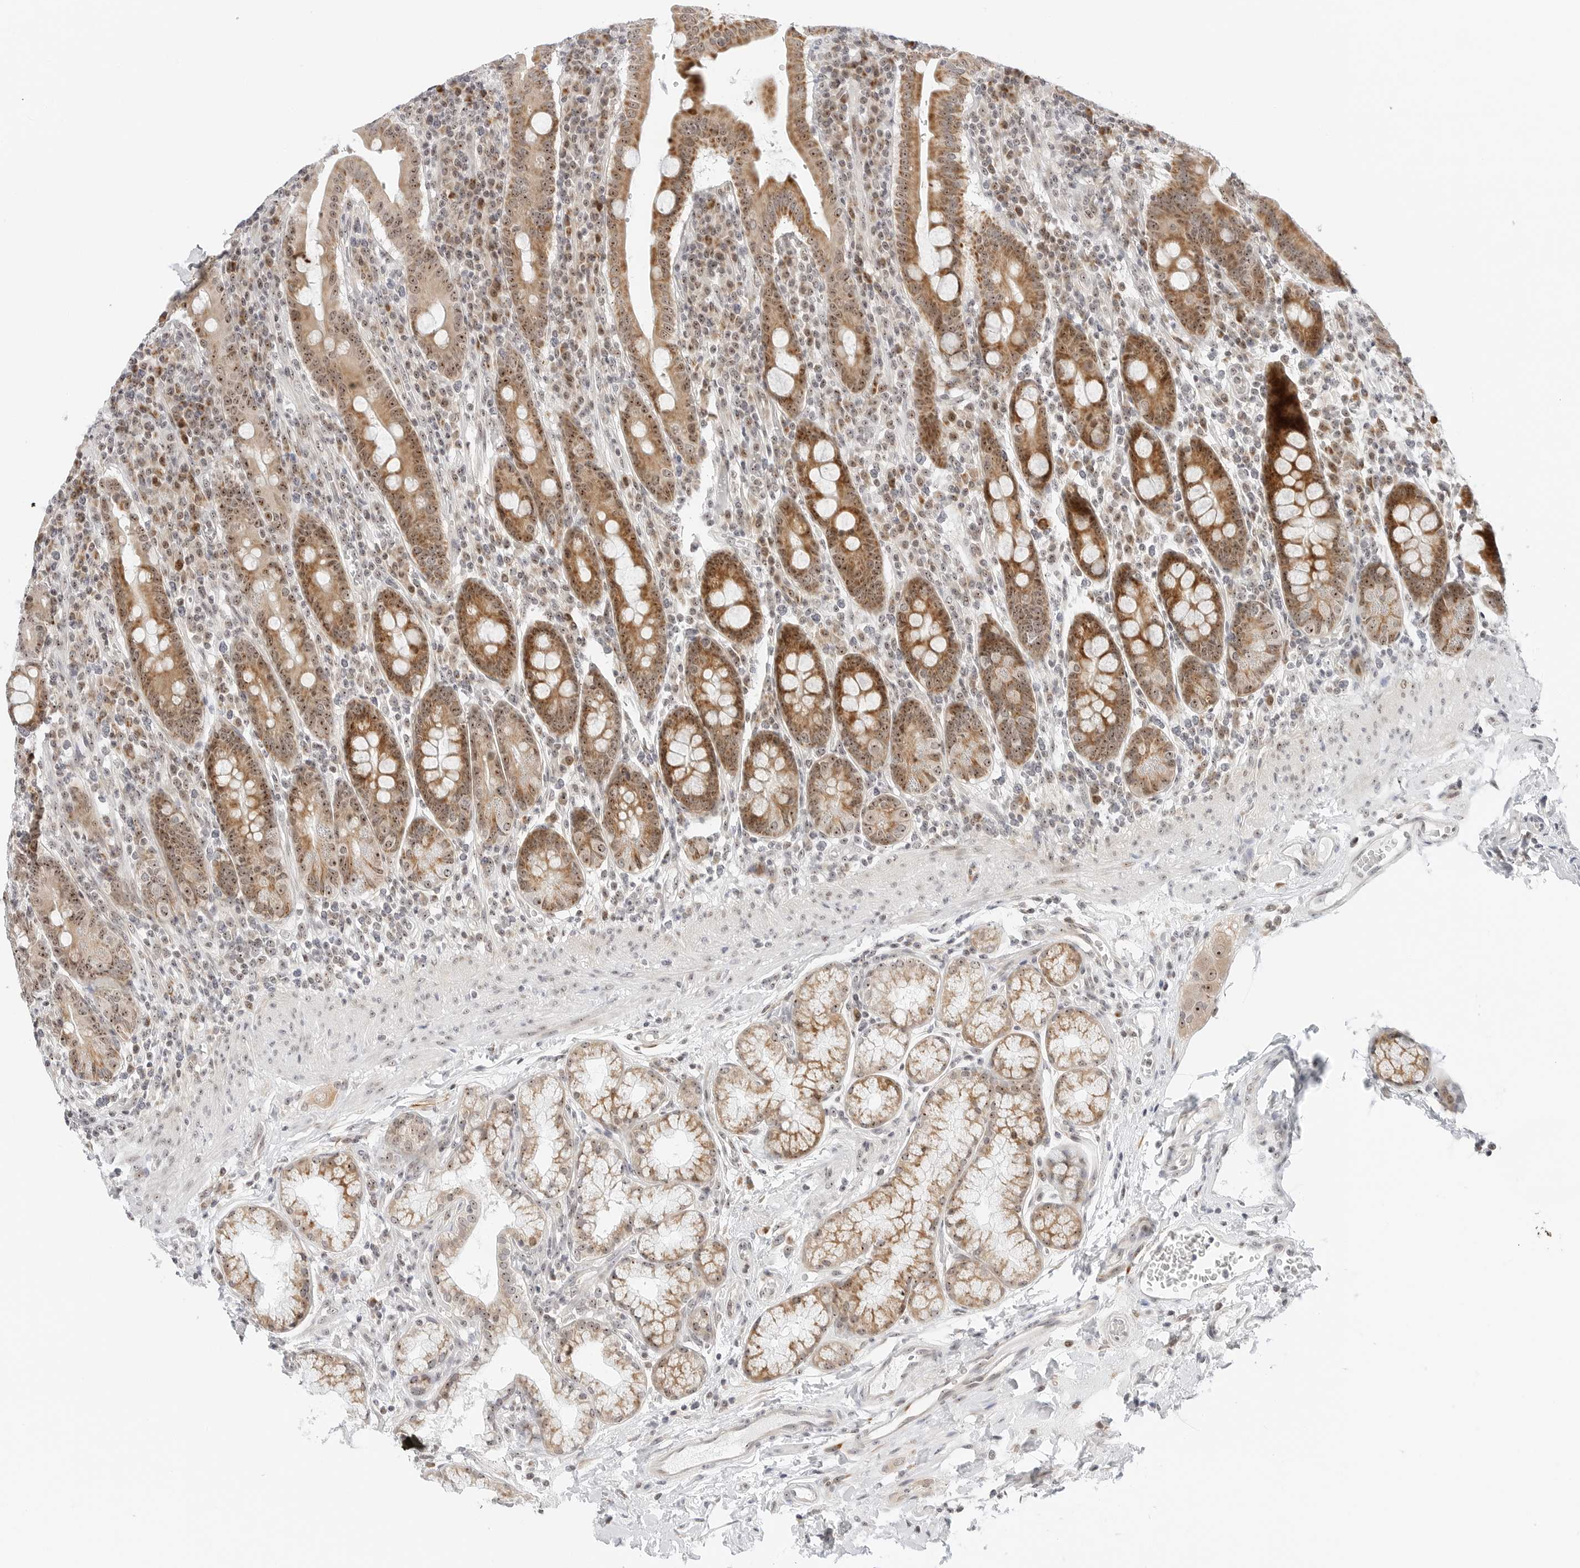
{"staining": {"intensity": "moderate", "quantity": ">75%", "location": "cytoplasmic/membranous,nuclear"}, "tissue": "duodenum", "cell_type": "Glandular cells", "image_type": "normal", "snomed": [{"axis": "morphology", "description": "Normal tissue, NOS"}, {"axis": "morphology", "description": "Adenocarcinoma, NOS"}, {"axis": "topography", "description": "Pancreas"}, {"axis": "topography", "description": "Duodenum"}], "caption": "Normal duodenum displays moderate cytoplasmic/membranous,nuclear expression in approximately >75% of glandular cells (DAB IHC with brightfield microscopy, high magnification)..", "gene": "RIMKLA", "patient": {"sex": "male", "age": 50}}